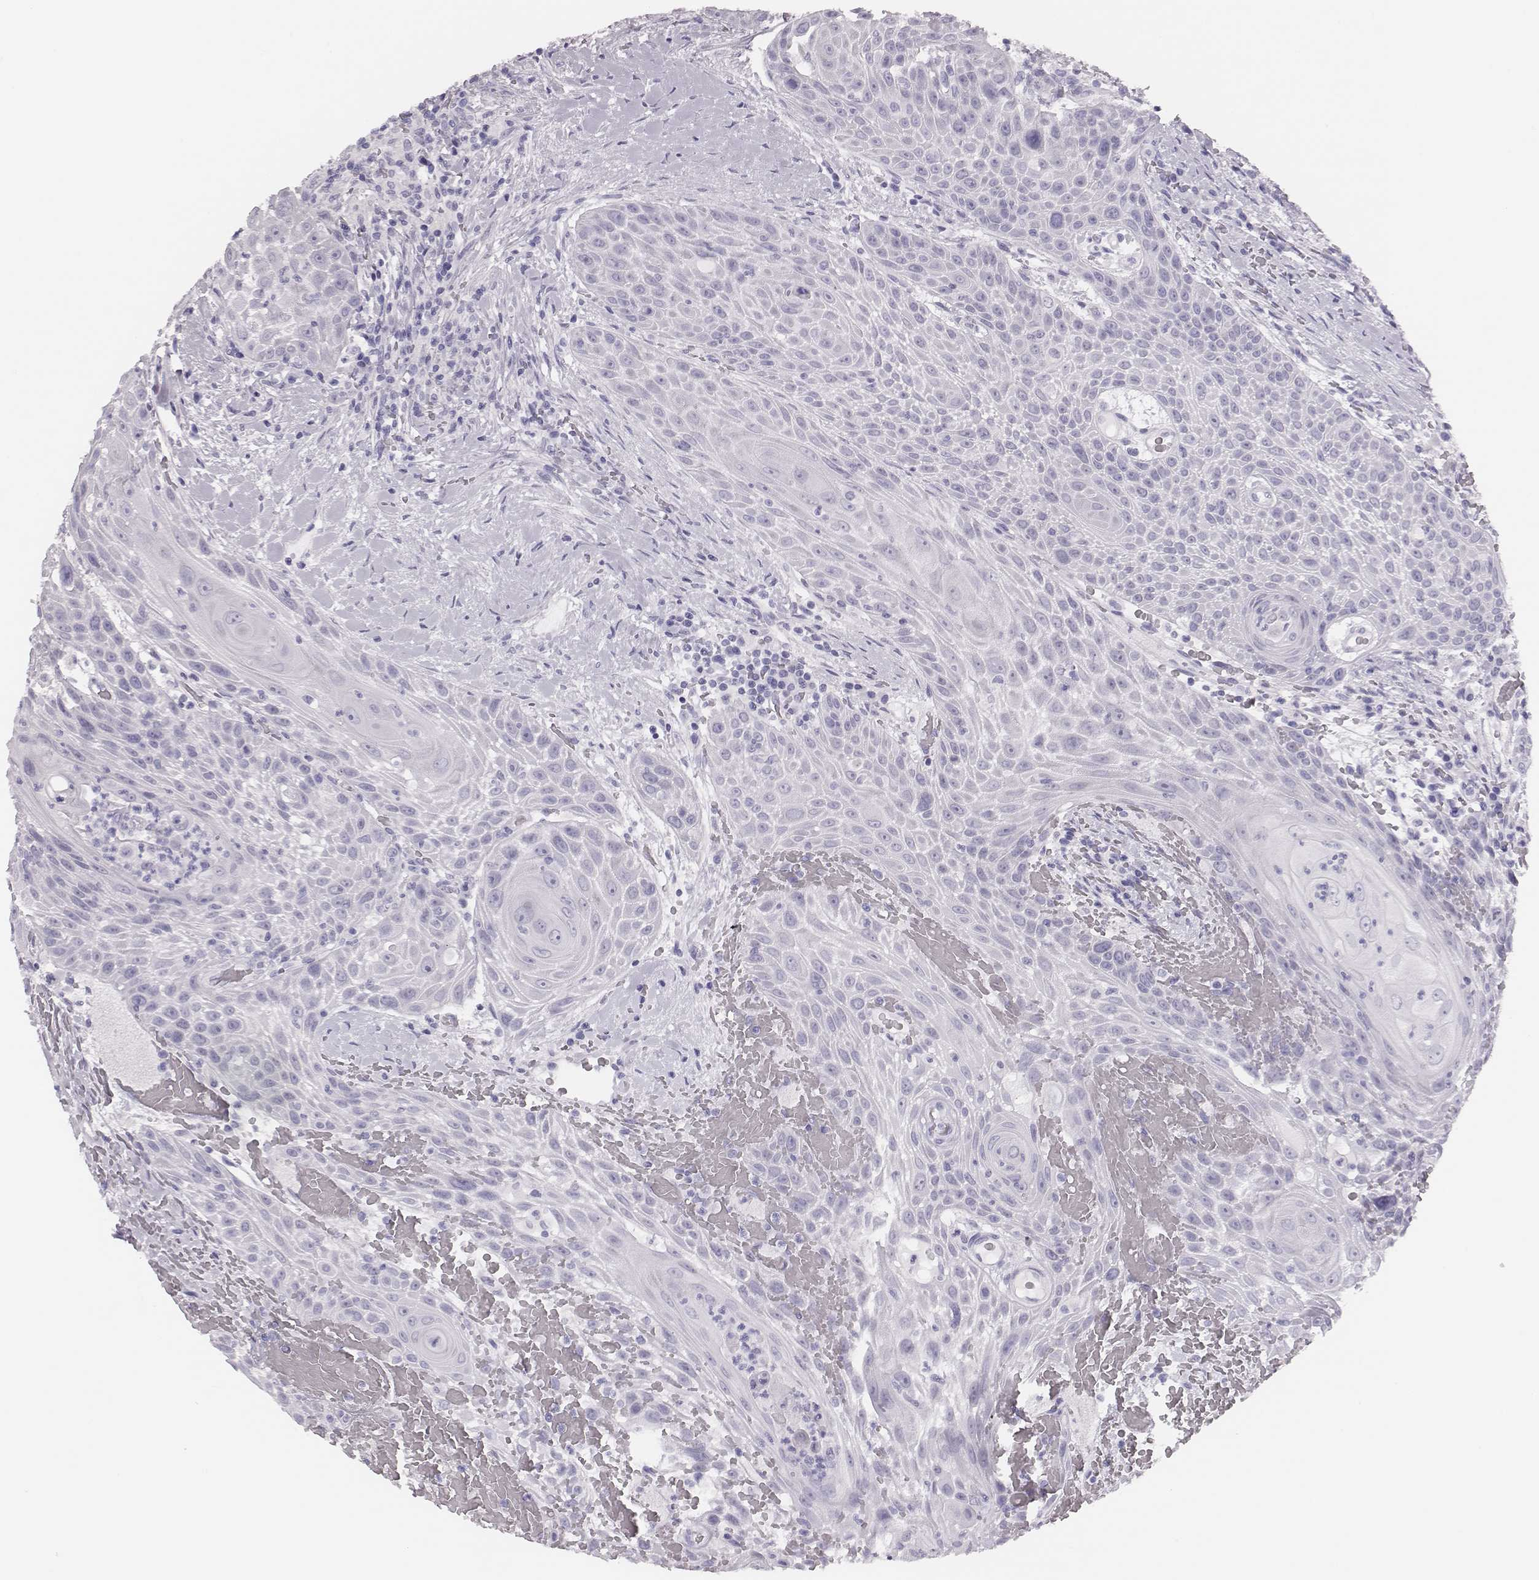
{"staining": {"intensity": "negative", "quantity": "none", "location": "none"}, "tissue": "head and neck cancer", "cell_type": "Tumor cells", "image_type": "cancer", "snomed": [{"axis": "morphology", "description": "Squamous cell carcinoma, NOS"}, {"axis": "topography", "description": "Head-Neck"}], "caption": "Head and neck cancer (squamous cell carcinoma) was stained to show a protein in brown. There is no significant expression in tumor cells.", "gene": "H1-6", "patient": {"sex": "male", "age": 69}}